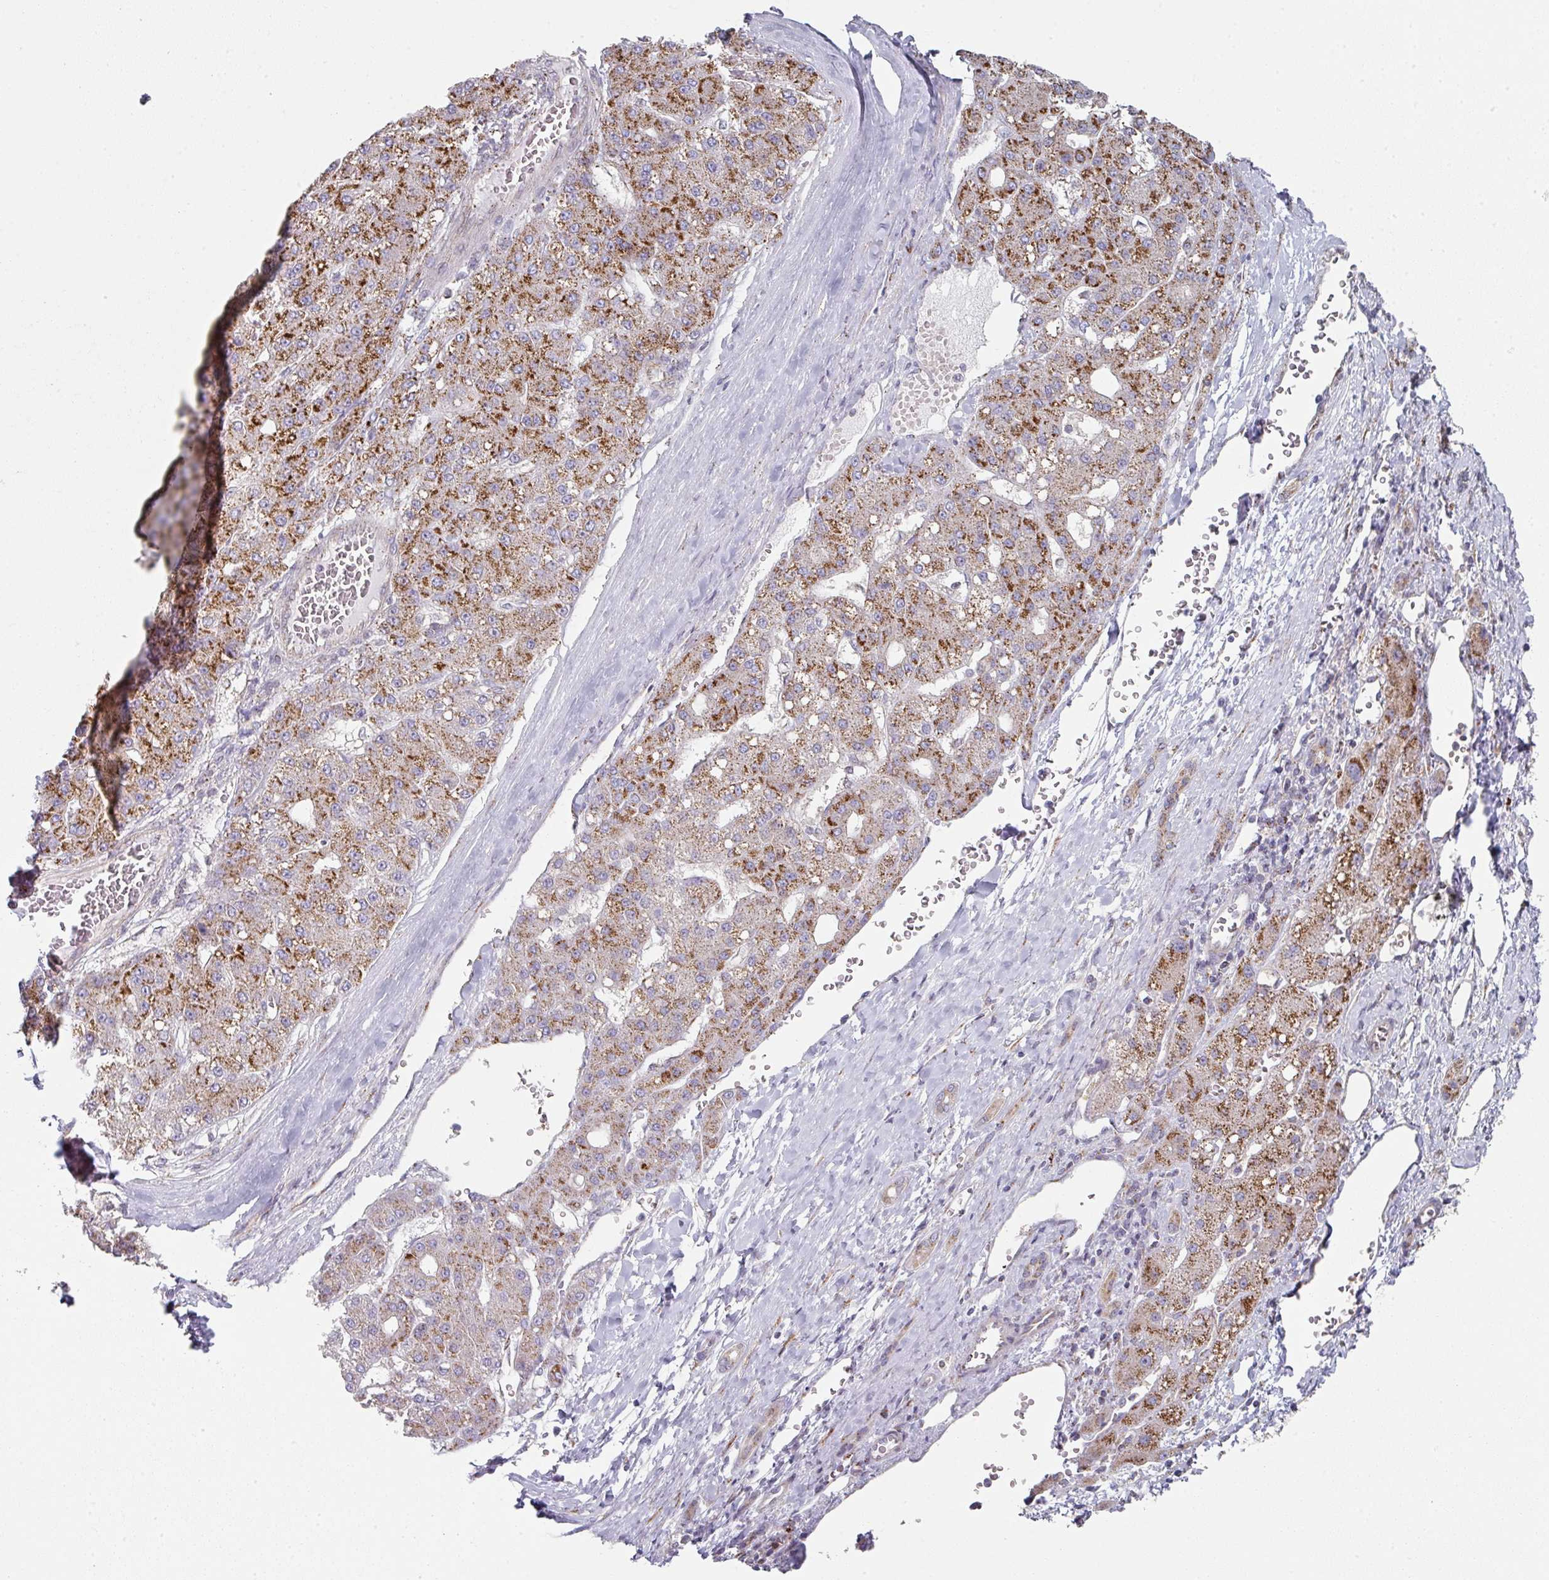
{"staining": {"intensity": "strong", "quantity": "25%-75%", "location": "cytoplasmic/membranous"}, "tissue": "liver cancer", "cell_type": "Tumor cells", "image_type": "cancer", "snomed": [{"axis": "morphology", "description": "Carcinoma, Hepatocellular, NOS"}, {"axis": "topography", "description": "Liver"}], "caption": "Human liver cancer stained with a protein marker reveals strong staining in tumor cells.", "gene": "CCDC85B", "patient": {"sex": "male", "age": 67}}